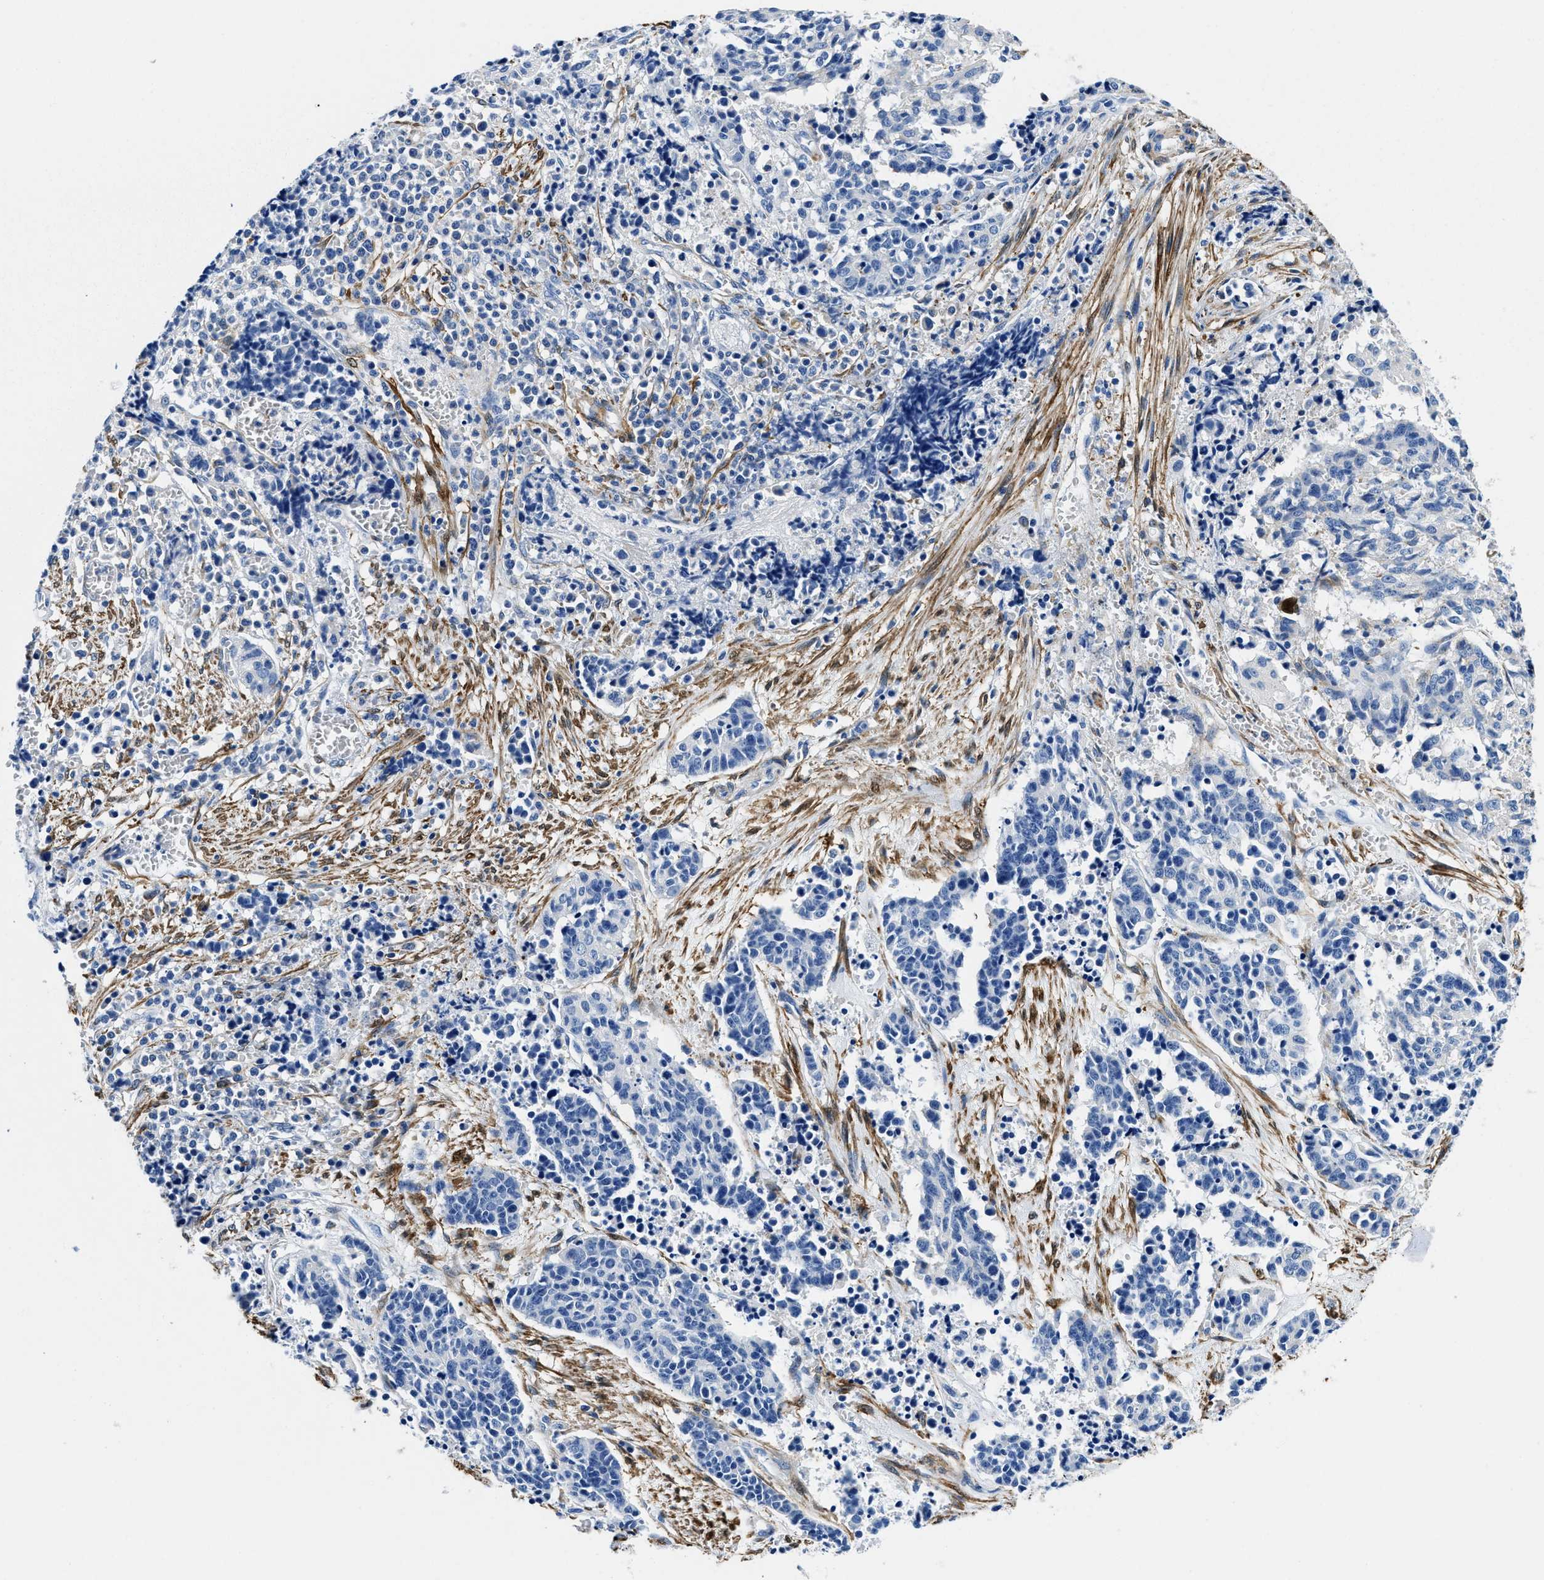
{"staining": {"intensity": "negative", "quantity": "none", "location": "none"}, "tissue": "cervical cancer", "cell_type": "Tumor cells", "image_type": "cancer", "snomed": [{"axis": "morphology", "description": "Squamous cell carcinoma, NOS"}, {"axis": "topography", "description": "Cervix"}], "caption": "Photomicrograph shows no significant protein staining in tumor cells of cervical cancer (squamous cell carcinoma).", "gene": "TEX261", "patient": {"sex": "female", "age": 35}}